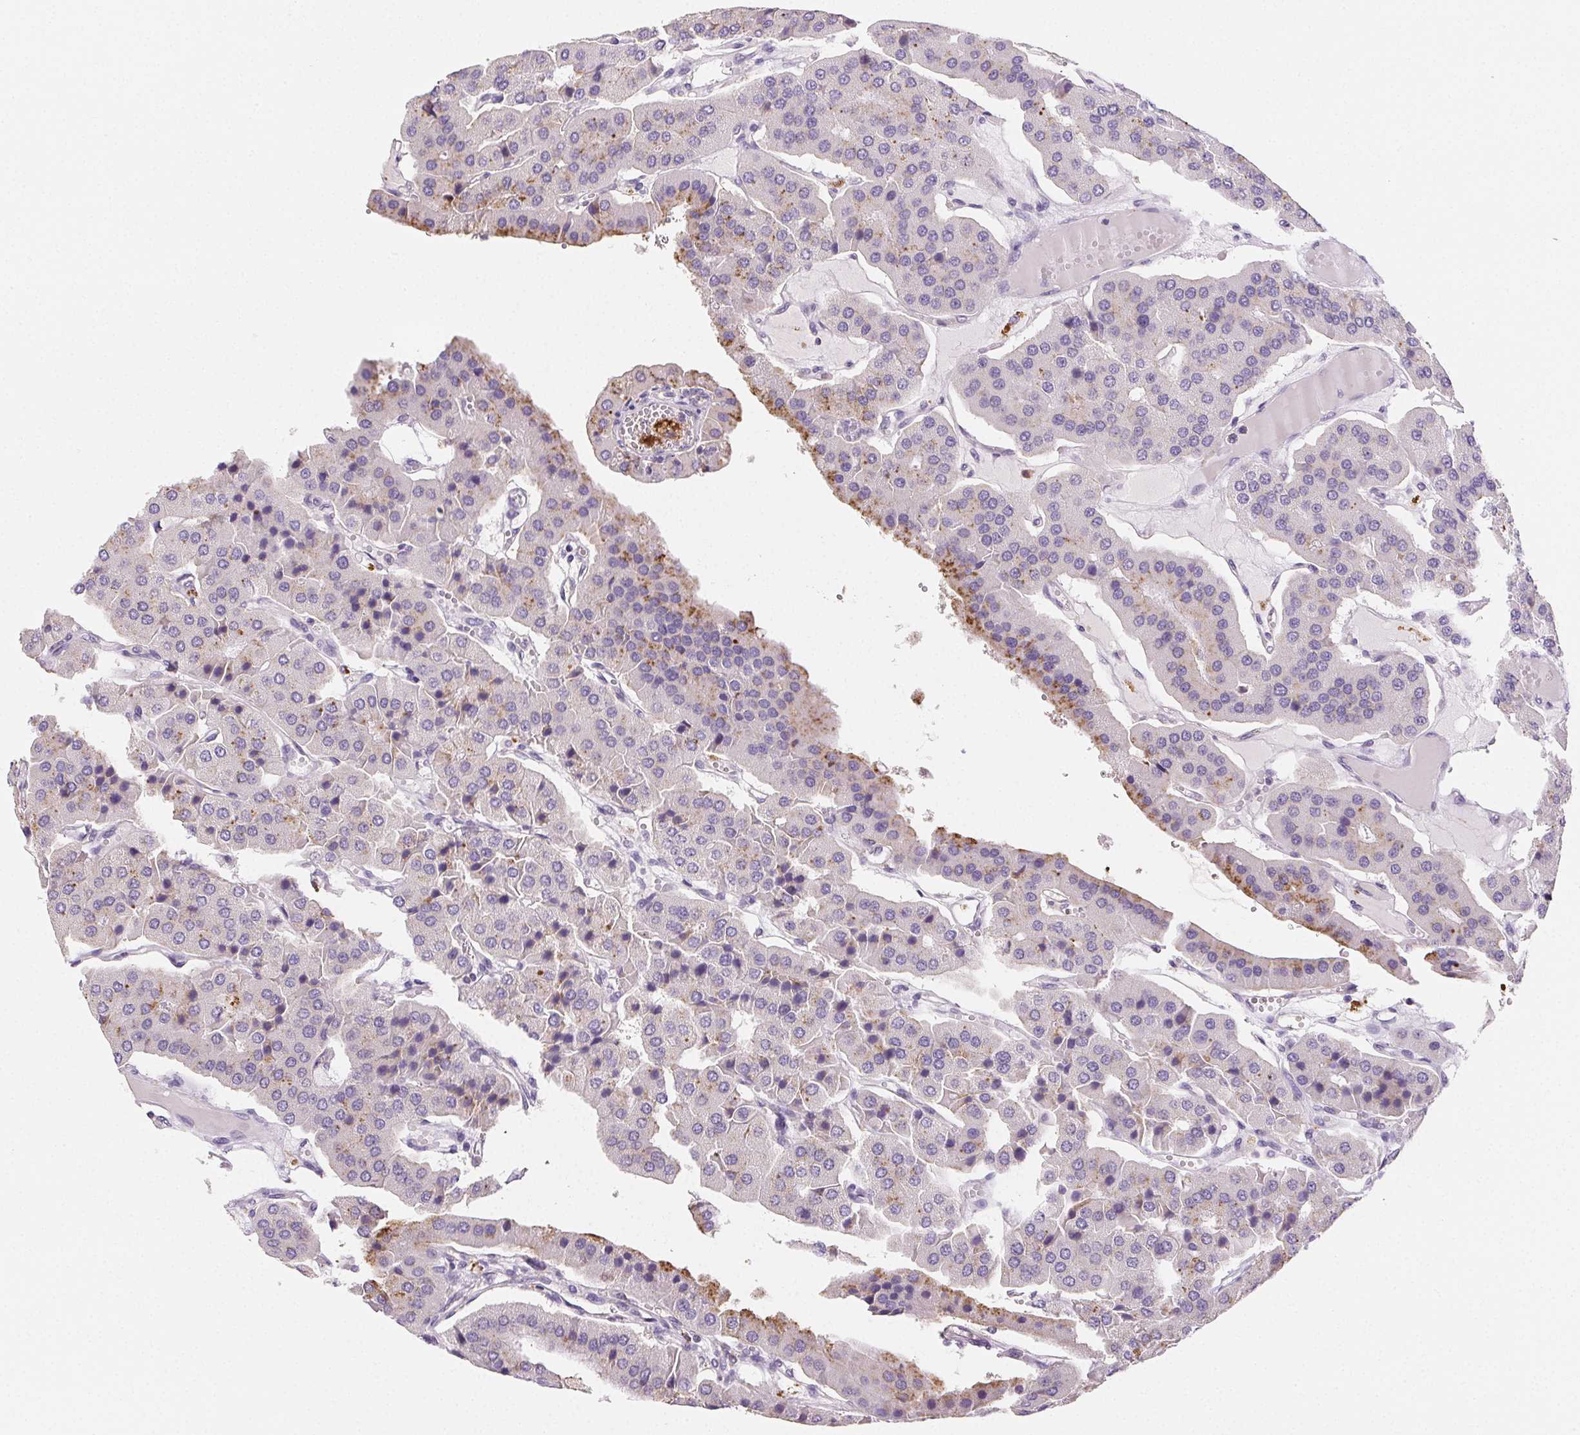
{"staining": {"intensity": "moderate", "quantity": "<25%", "location": "cytoplasmic/membranous"}, "tissue": "parathyroid gland", "cell_type": "Glandular cells", "image_type": "normal", "snomed": [{"axis": "morphology", "description": "Normal tissue, NOS"}, {"axis": "morphology", "description": "Adenoma, NOS"}, {"axis": "topography", "description": "Parathyroid gland"}], "caption": "The image shows a brown stain indicating the presence of a protein in the cytoplasmic/membranous of glandular cells in parathyroid gland. The staining was performed using DAB, with brown indicating positive protein expression. Nuclei are stained blue with hematoxylin.", "gene": "LIPA", "patient": {"sex": "female", "age": 86}}